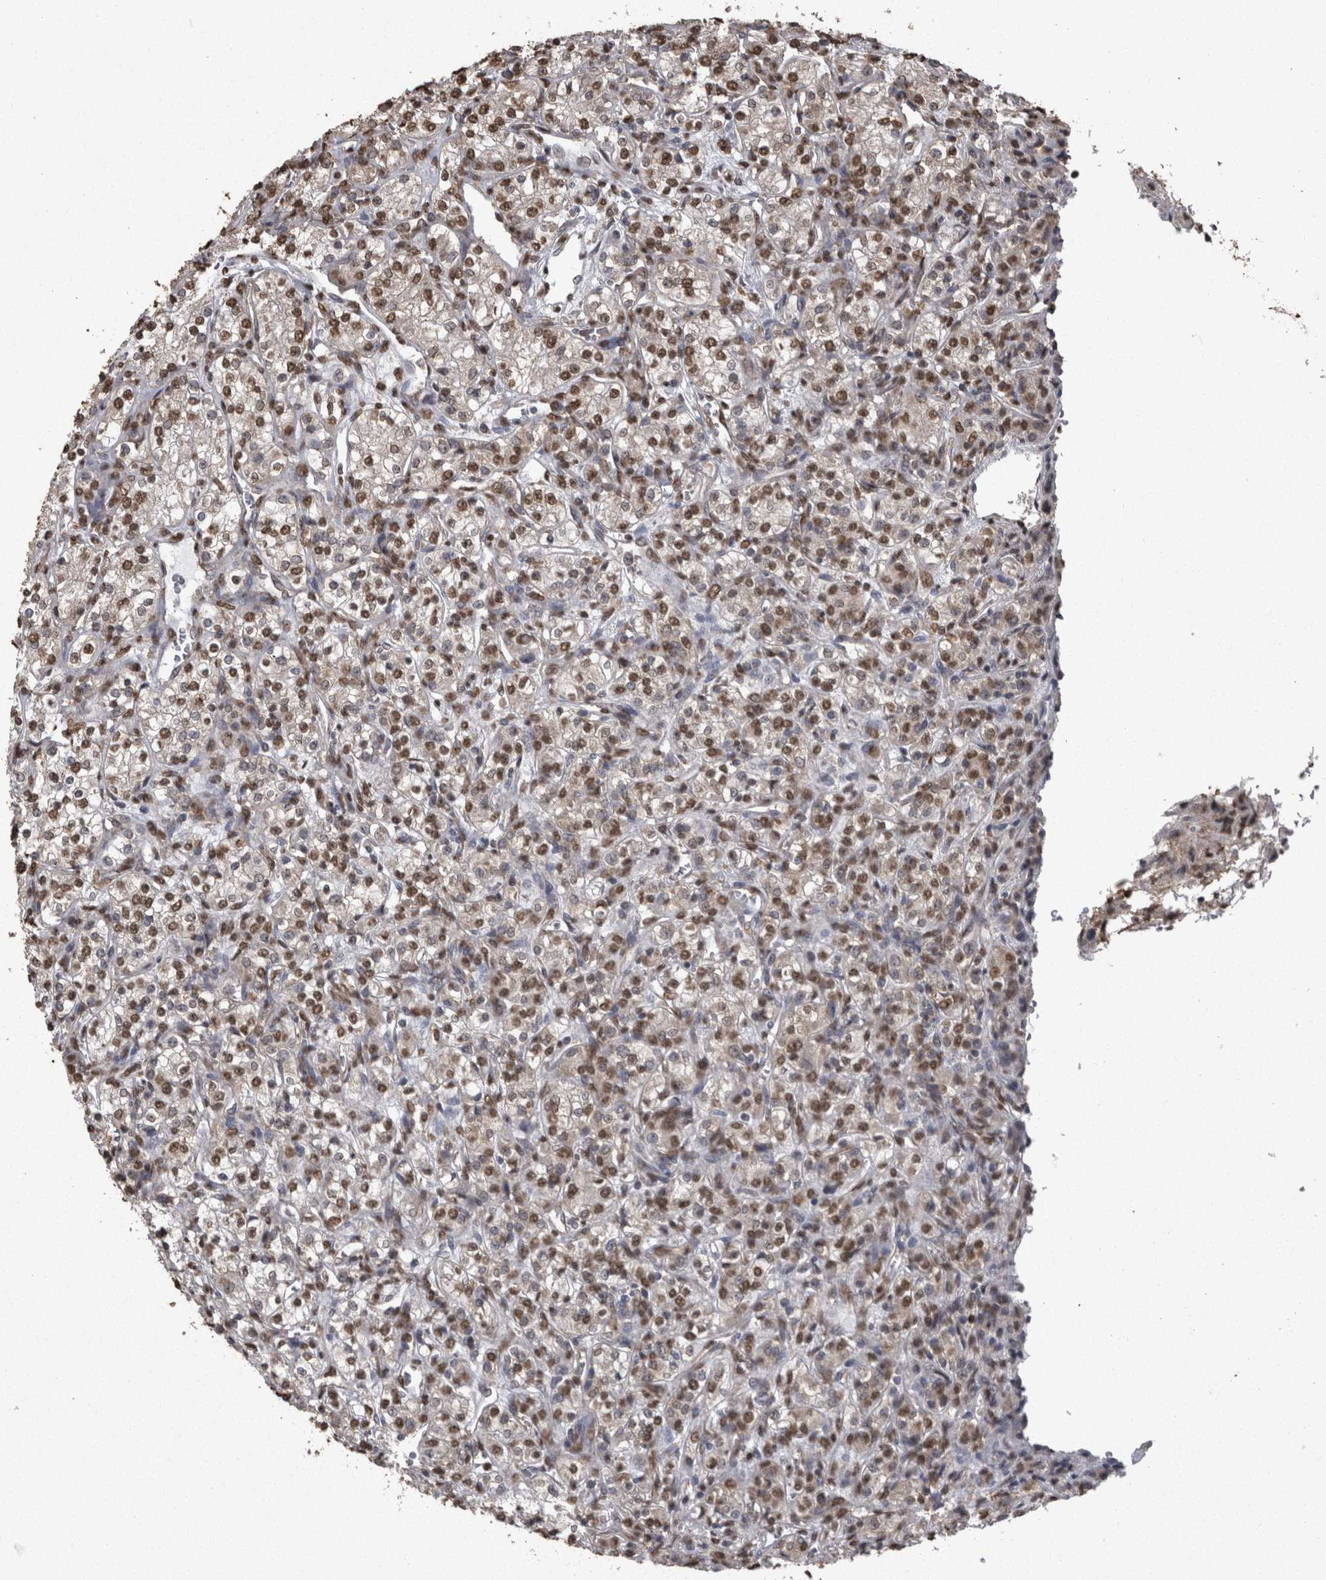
{"staining": {"intensity": "moderate", "quantity": ">75%", "location": "nuclear"}, "tissue": "renal cancer", "cell_type": "Tumor cells", "image_type": "cancer", "snomed": [{"axis": "morphology", "description": "Adenocarcinoma, NOS"}, {"axis": "topography", "description": "Kidney"}], "caption": "Immunohistochemistry (IHC) micrograph of neoplastic tissue: renal cancer (adenocarcinoma) stained using immunohistochemistry shows medium levels of moderate protein expression localized specifically in the nuclear of tumor cells, appearing as a nuclear brown color.", "gene": "SMAD7", "patient": {"sex": "male", "age": 77}}